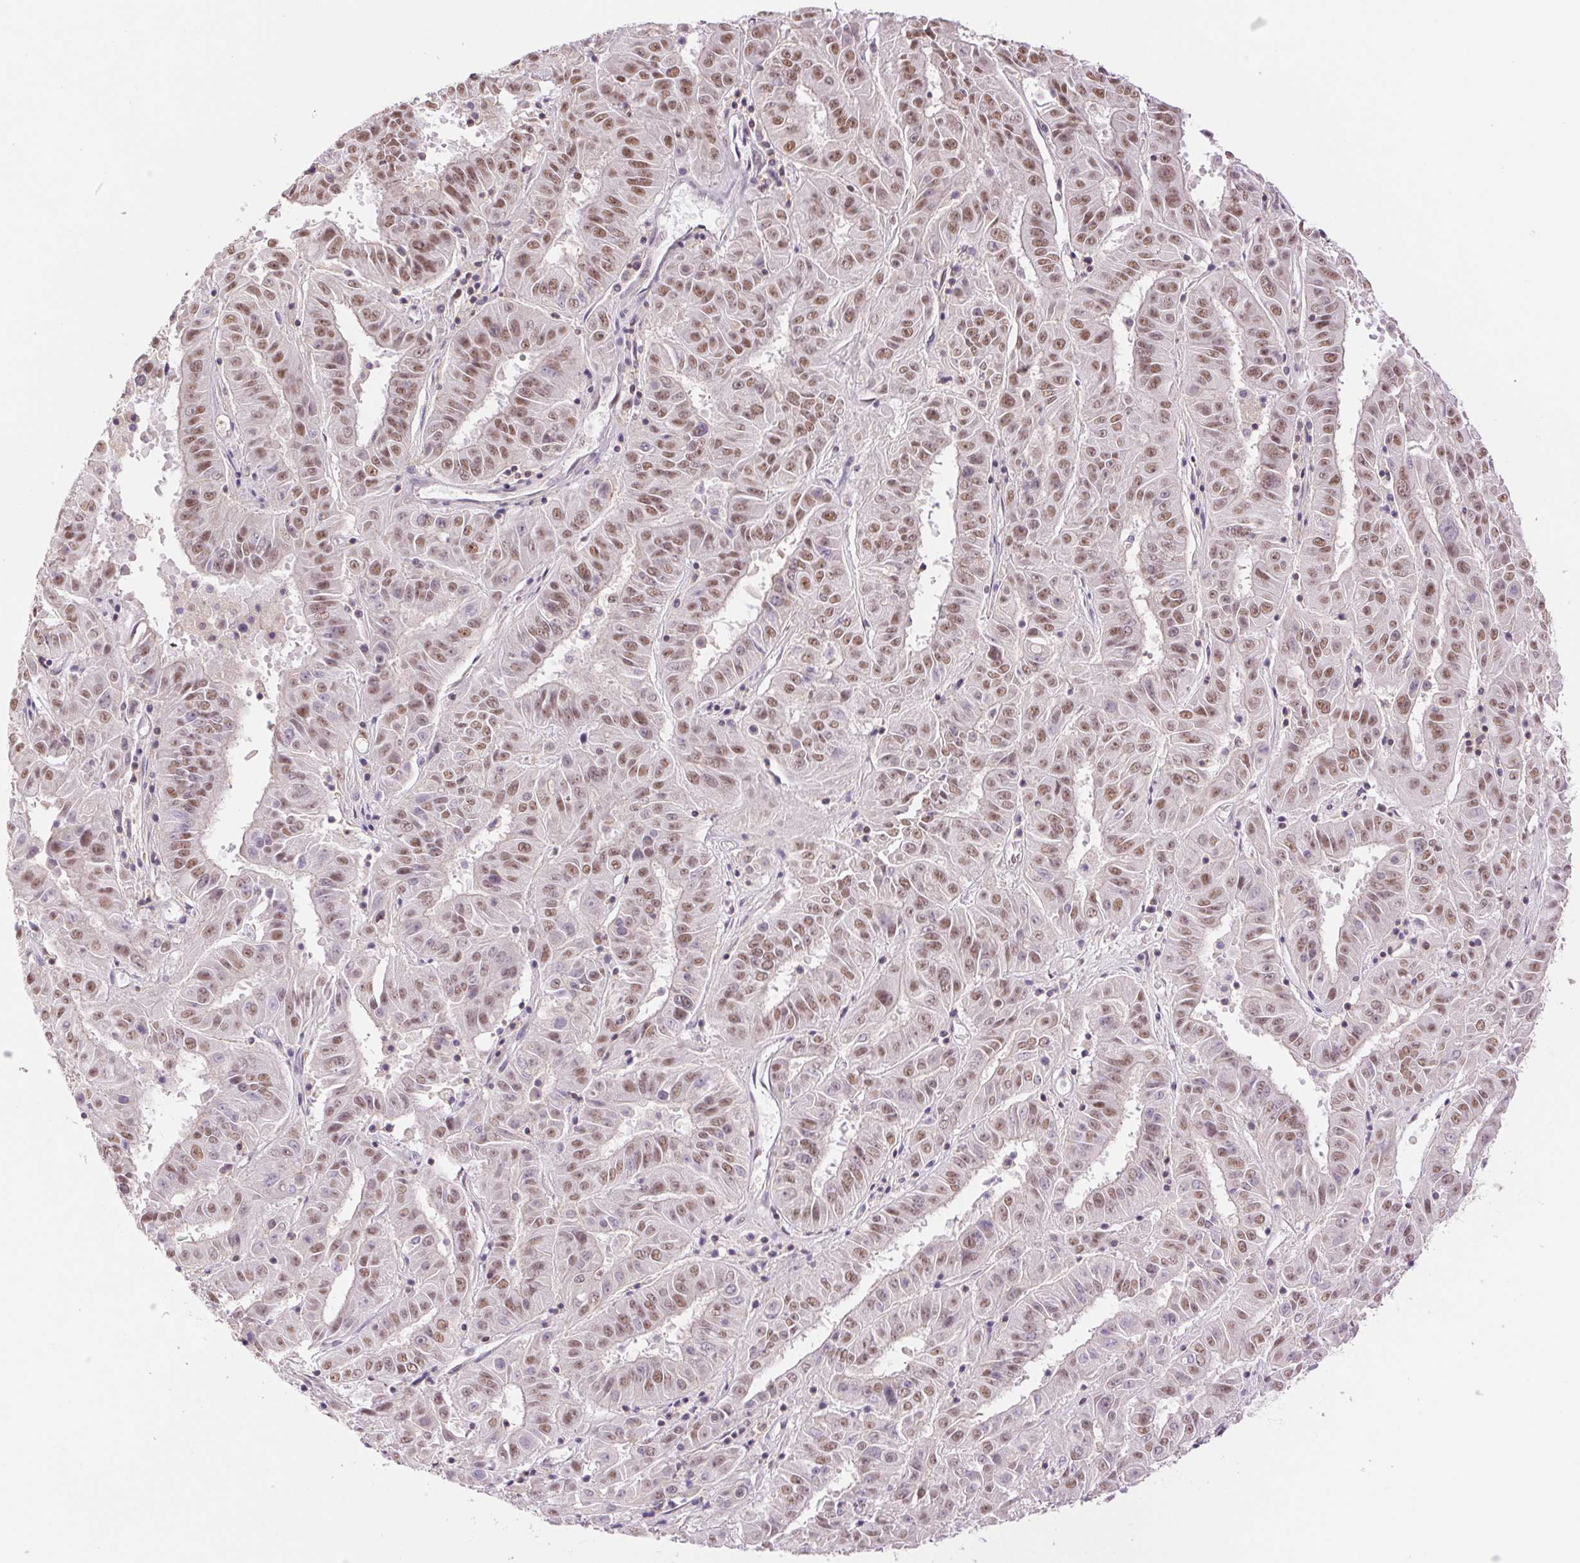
{"staining": {"intensity": "moderate", "quantity": ">75%", "location": "nuclear"}, "tissue": "pancreatic cancer", "cell_type": "Tumor cells", "image_type": "cancer", "snomed": [{"axis": "morphology", "description": "Adenocarcinoma, NOS"}, {"axis": "topography", "description": "Pancreas"}], "caption": "Immunohistochemistry (IHC) histopathology image of neoplastic tissue: human pancreatic cancer (adenocarcinoma) stained using immunohistochemistry (IHC) exhibits medium levels of moderate protein expression localized specifically in the nuclear of tumor cells, appearing as a nuclear brown color.", "gene": "RPRD1B", "patient": {"sex": "male", "age": 63}}